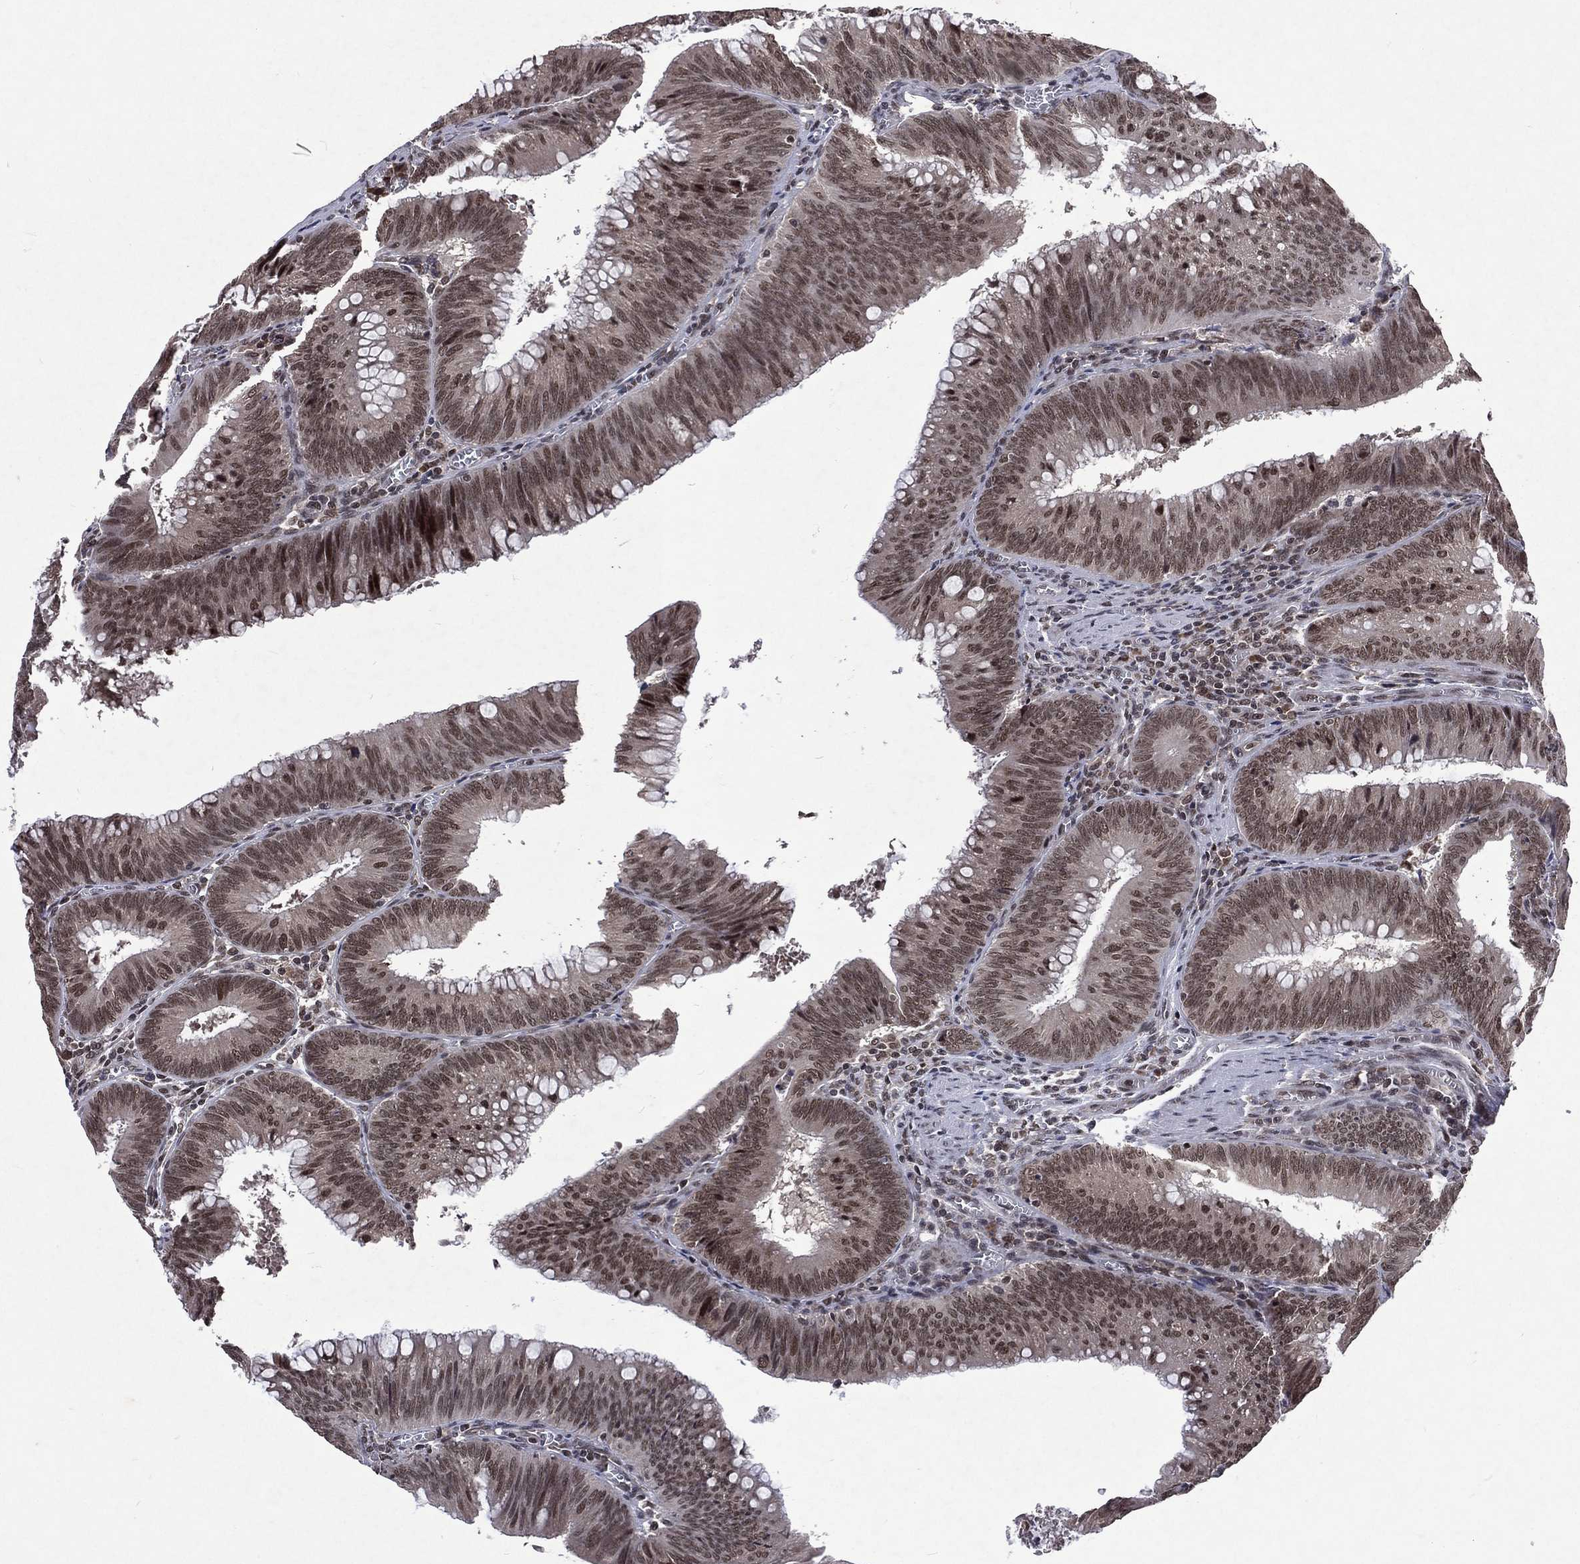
{"staining": {"intensity": "moderate", "quantity": "25%-75%", "location": "nuclear"}, "tissue": "colorectal cancer", "cell_type": "Tumor cells", "image_type": "cancer", "snomed": [{"axis": "morphology", "description": "Adenocarcinoma, NOS"}, {"axis": "topography", "description": "Rectum"}], "caption": "Protein expression analysis of human colorectal cancer reveals moderate nuclear staining in approximately 25%-75% of tumor cells.", "gene": "DMAP1", "patient": {"sex": "female", "age": 72}}